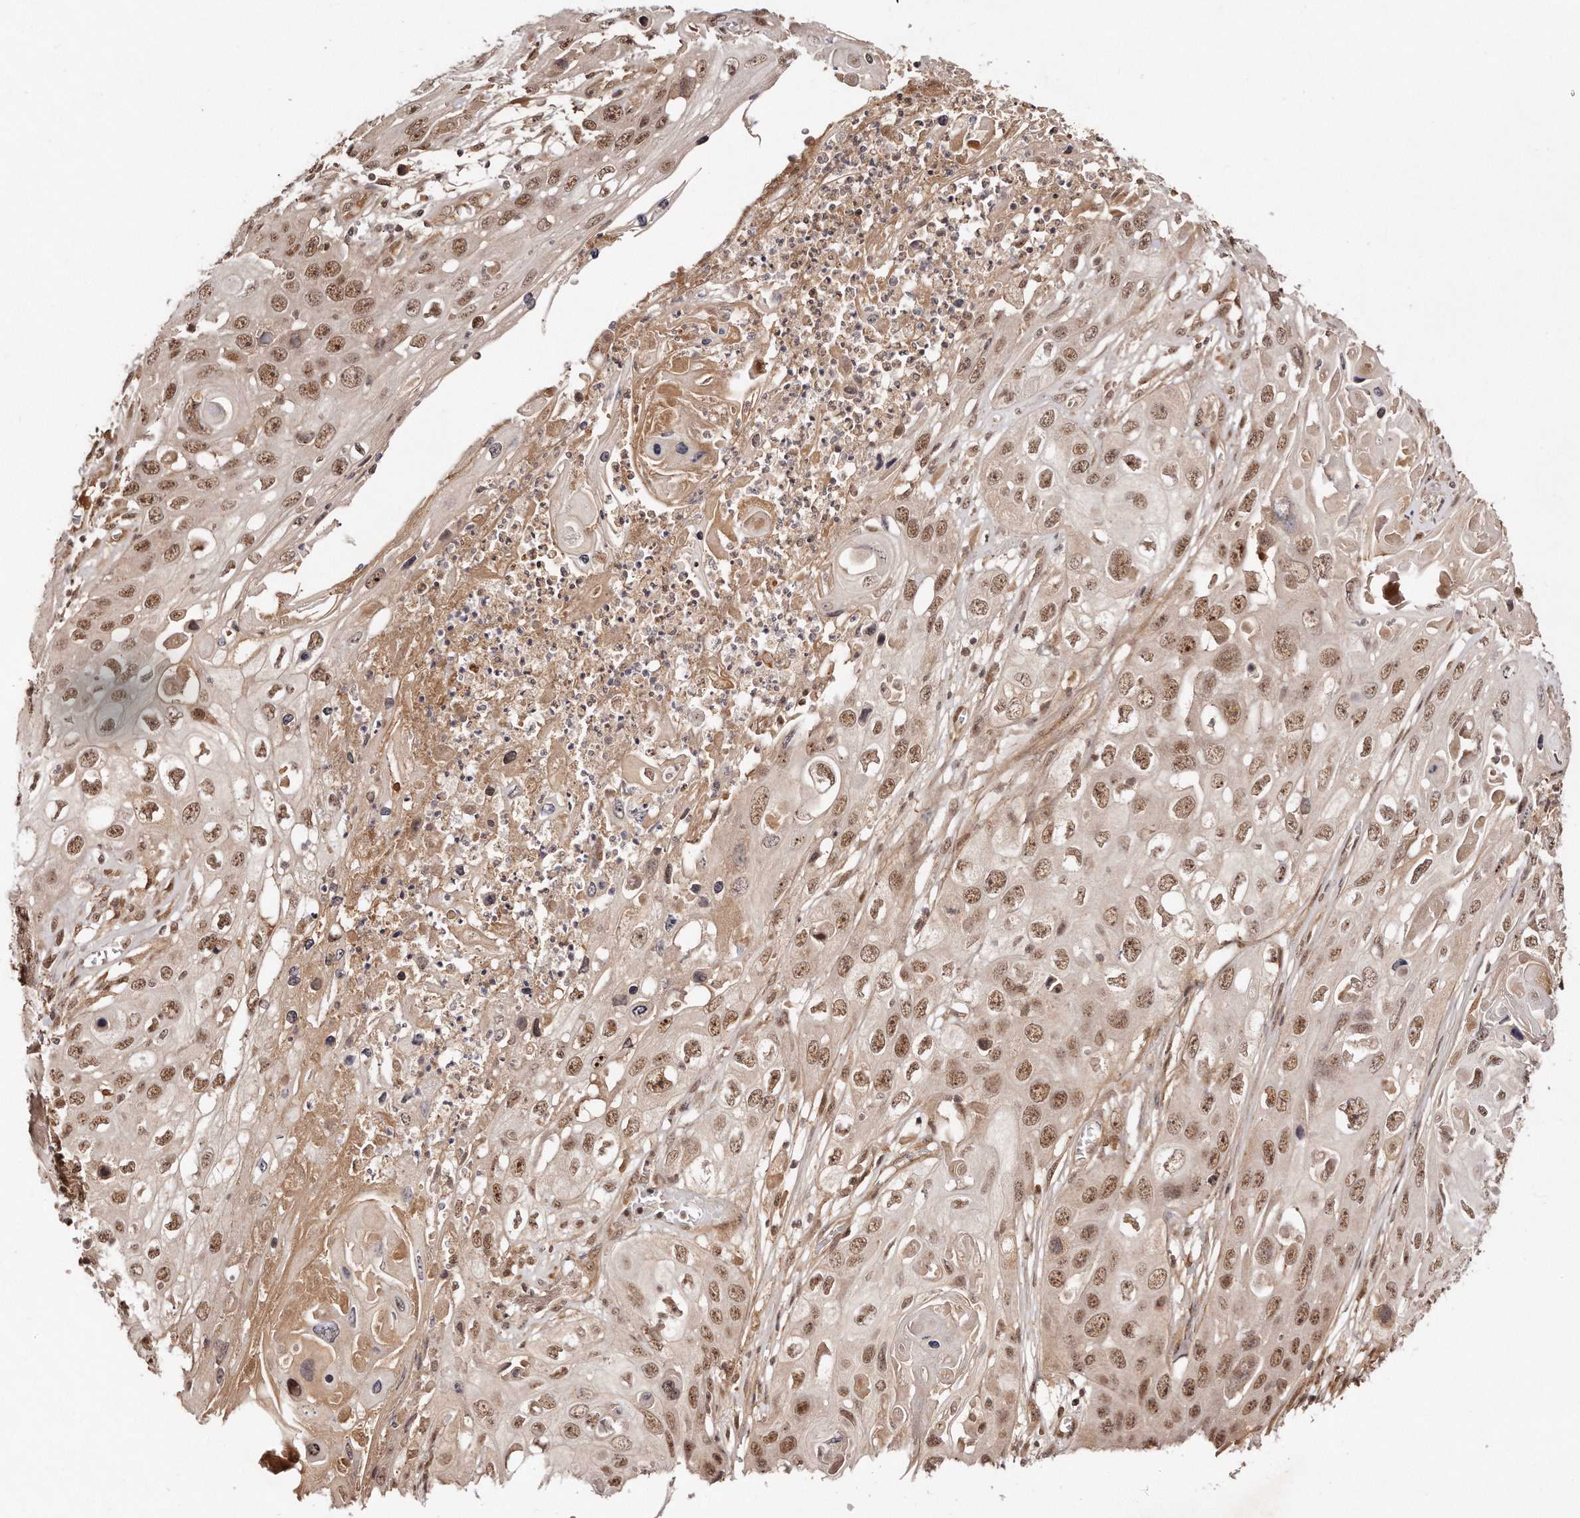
{"staining": {"intensity": "moderate", "quantity": ">75%", "location": "nuclear"}, "tissue": "skin cancer", "cell_type": "Tumor cells", "image_type": "cancer", "snomed": [{"axis": "morphology", "description": "Squamous cell carcinoma, NOS"}, {"axis": "topography", "description": "Skin"}], "caption": "A histopathology image of human skin cancer stained for a protein displays moderate nuclear brown staining in tumor cells.", "gene": "SOX4", "patient": {"sex": "male", "age": 55}}